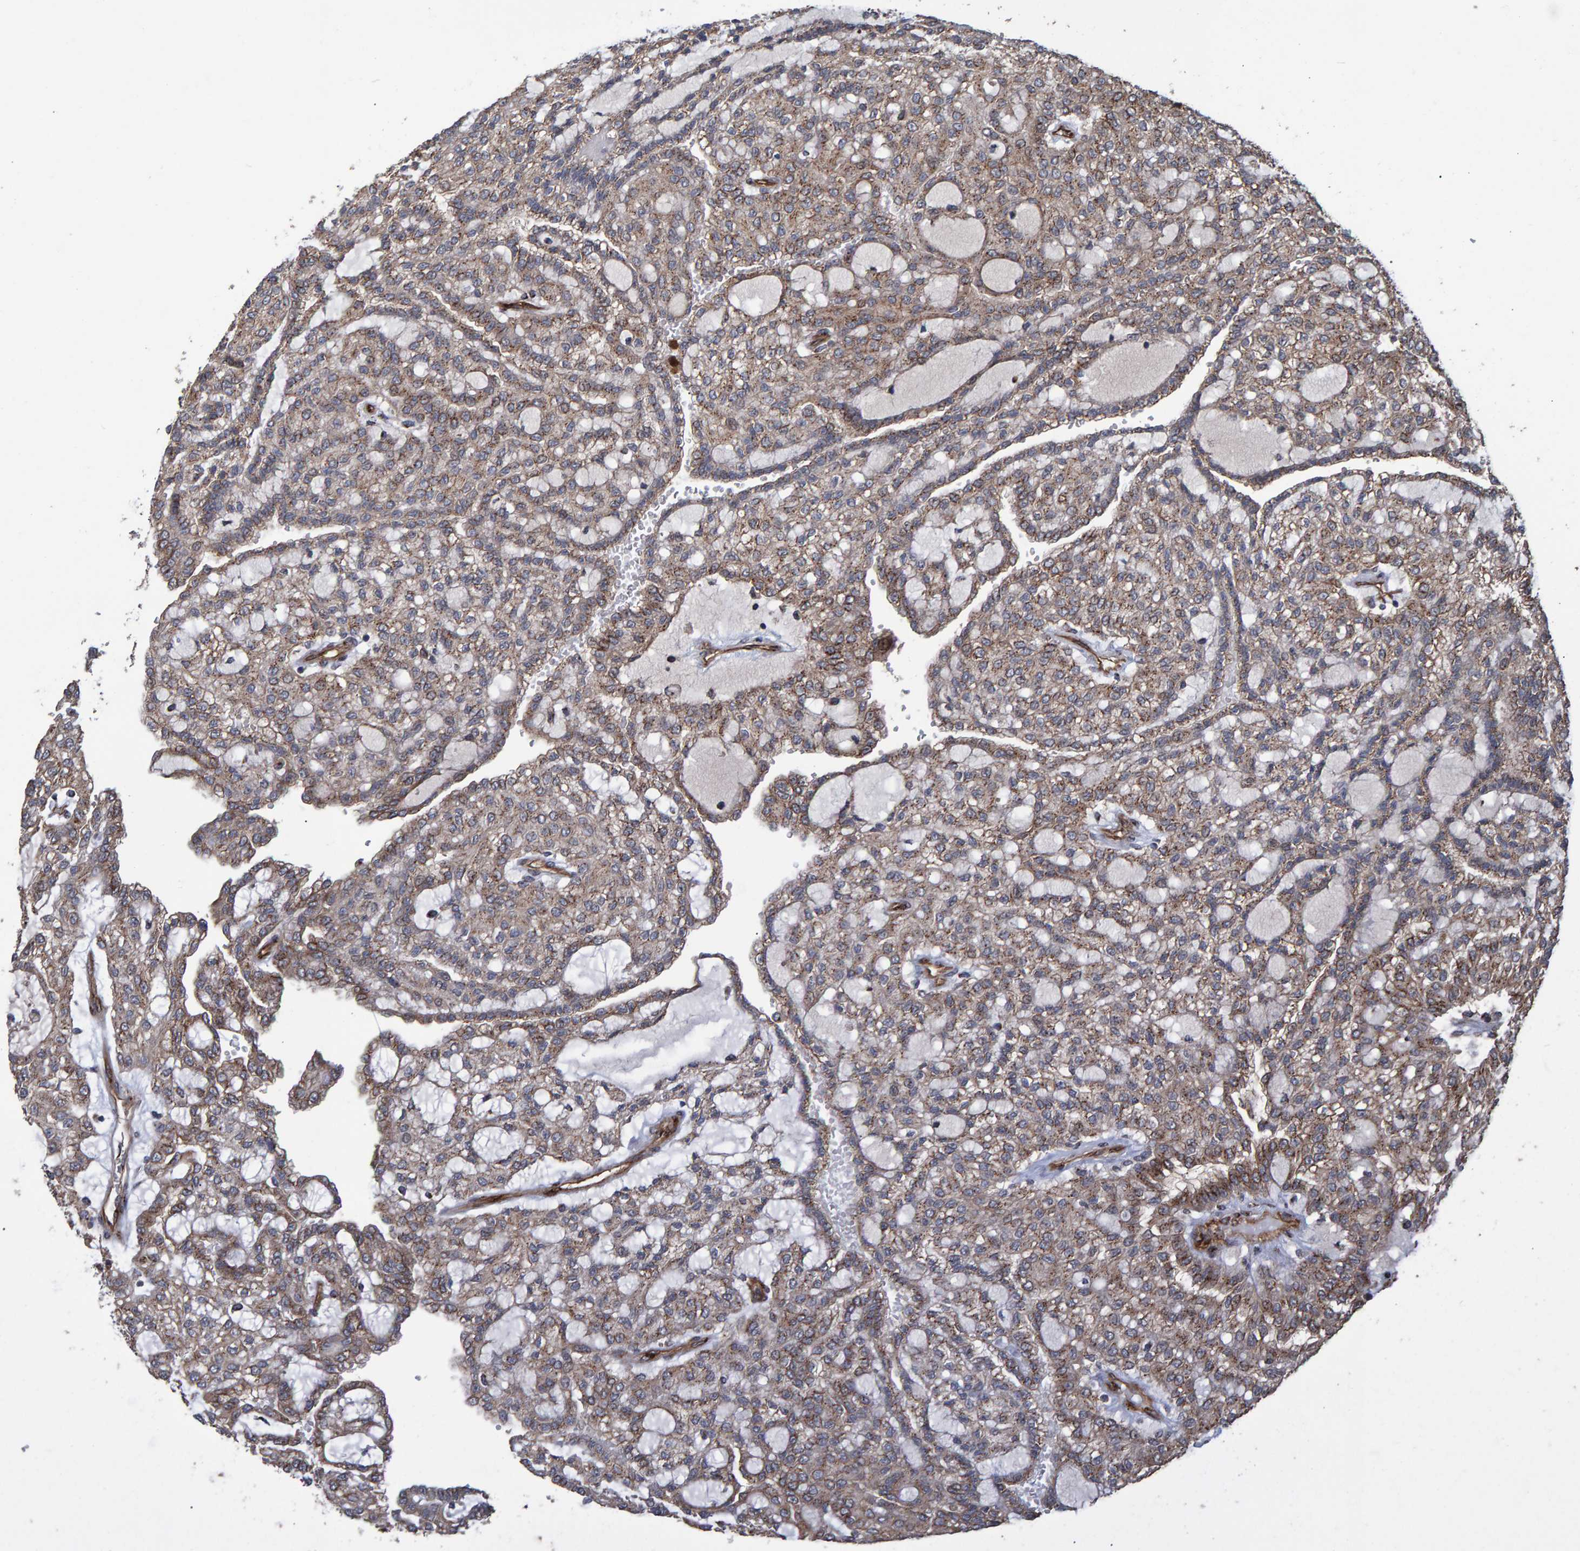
{"staining": {"intensity": "moderate", "quantity": ">75%", "location": "cytoplasmic/membranous"}, "tissue": "renal cancer", "cell_type": "Tumor cells", "image_type": "cancer", "snomed": [{"axis": "morphology", "description": "Adenocarcinoma, NOS"}, {"axis": "topography", "description": "Kidney"}], "caption": "Immunohistochemical staining of adenocarcinoma (renal) exhibits moderate cytoplasmic/membranous protein staining in approximately >75% of tumor cells.", "gene": "TRIM68", "patient": {"sex": "male", "age": 63}}